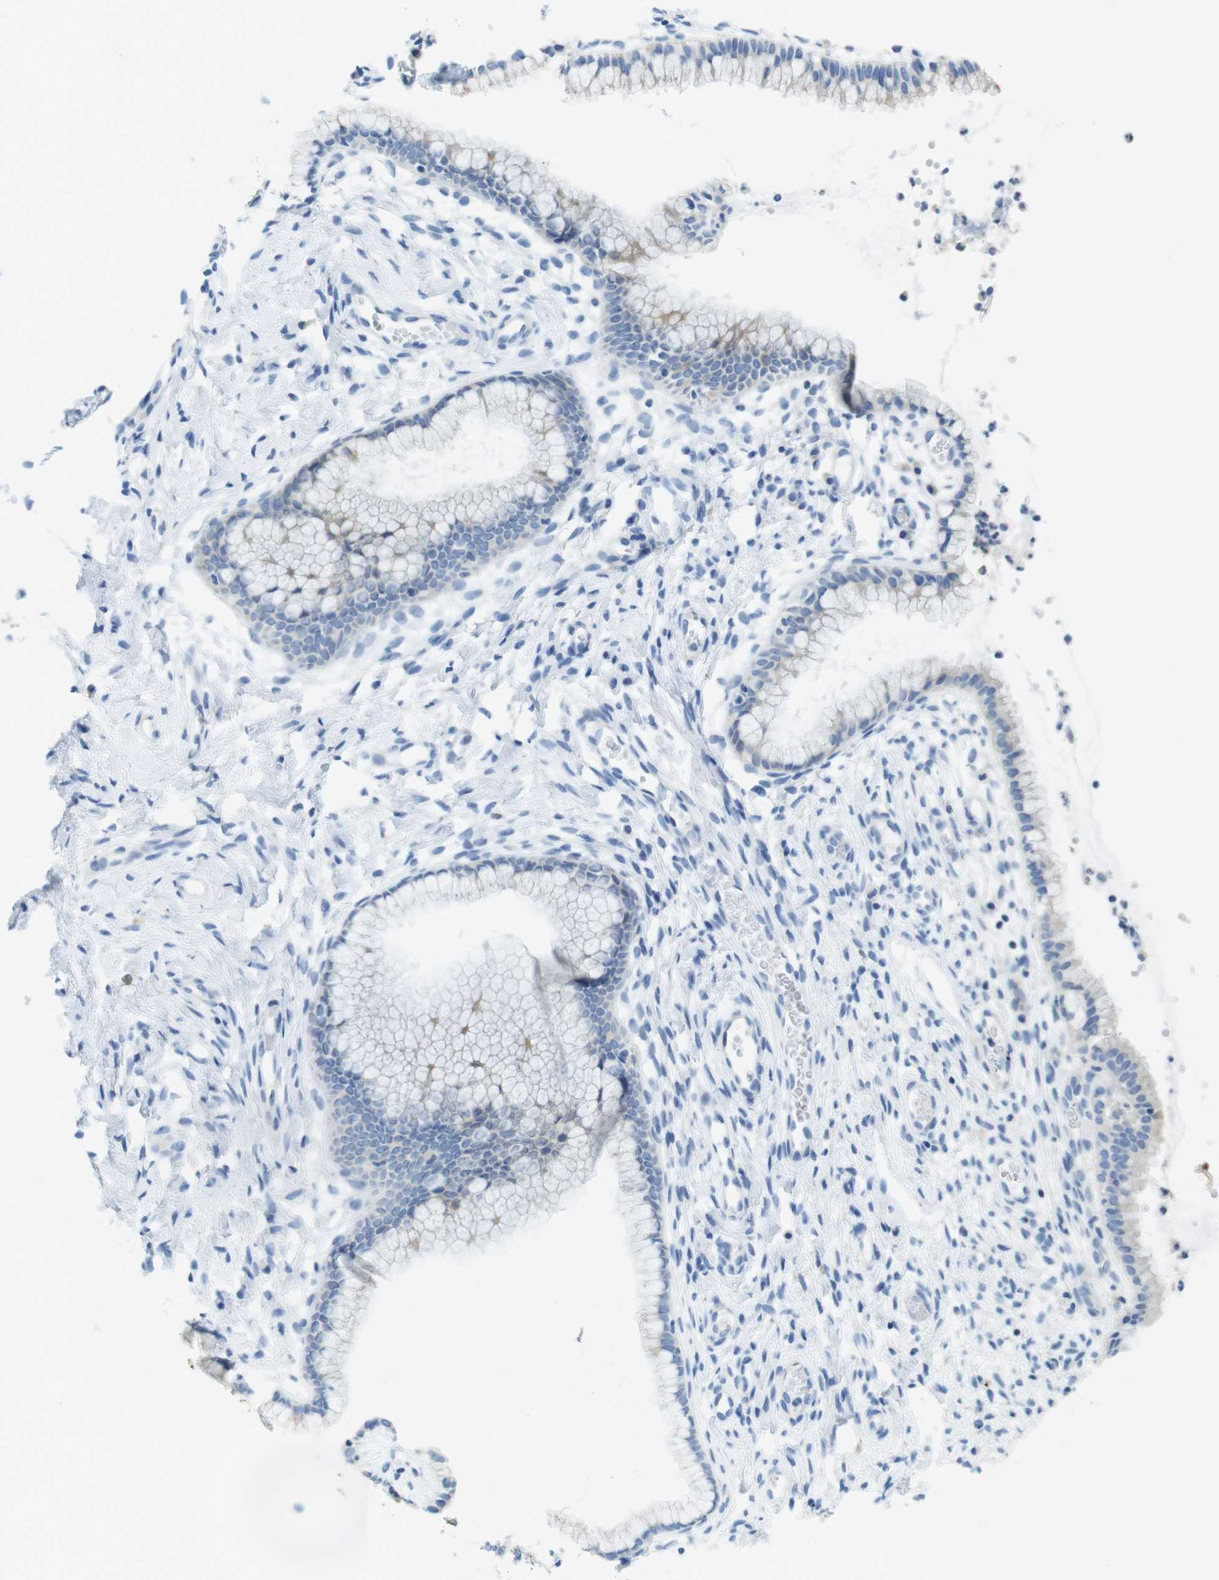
{"staining": {"intensity": "negative", "quantity": "none", "location": "none"}, "tissue": "cervix", "cell_type": "Glandular cells", "image_type": "normal", "snomed": [{"axis": "morphology", "description": "Normal tissue, NOS"}, {"axis": "topography", "description": "Cervix"}], "caption": "Image shows no protein positivity in glandular cells of benign cervix.", "gene": "ASIC5", "patient": {"sex": "female", "age": 65}}